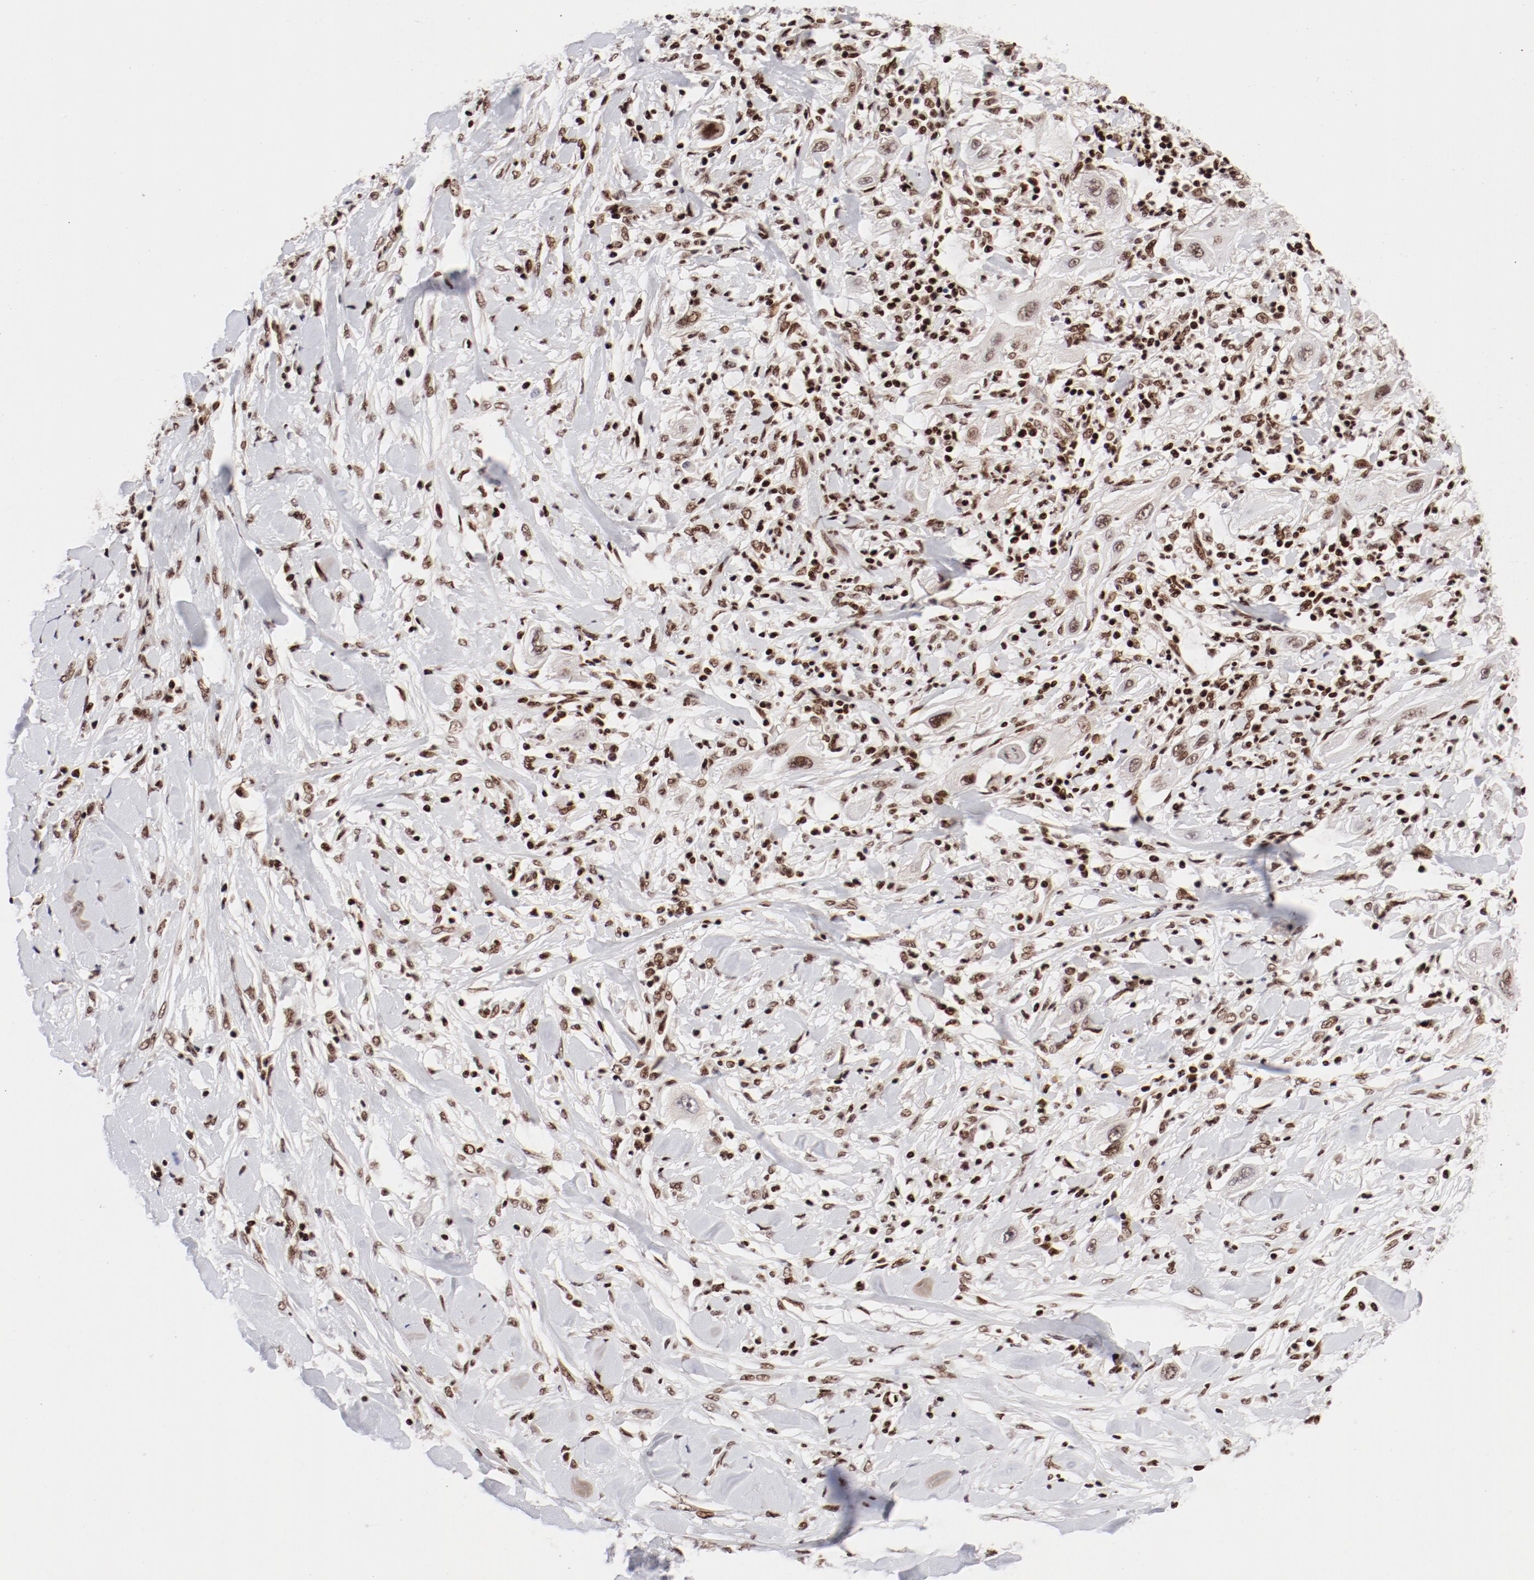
{"staining": {"intensity": "moderate", "quantity": ">75%", "location": "nuclear"}, "tissue": "lung cancer", "cell_type": "Tumor cells", "image_type": "cancer", "snomed": [{"axis": "morphology", "description": "Squamous cell carcinoma, NOS"}, {"axis": "topography", "description": "Lung"}], "caption": "Protein staining reveals moderate nuclear positivity in about >75% of tumor cells in lung cancer (squamous cell carcinoma). Nuclei are stained in blue.", "gene": "NFYB", "patient": {"sex": "female", "age": 47}}